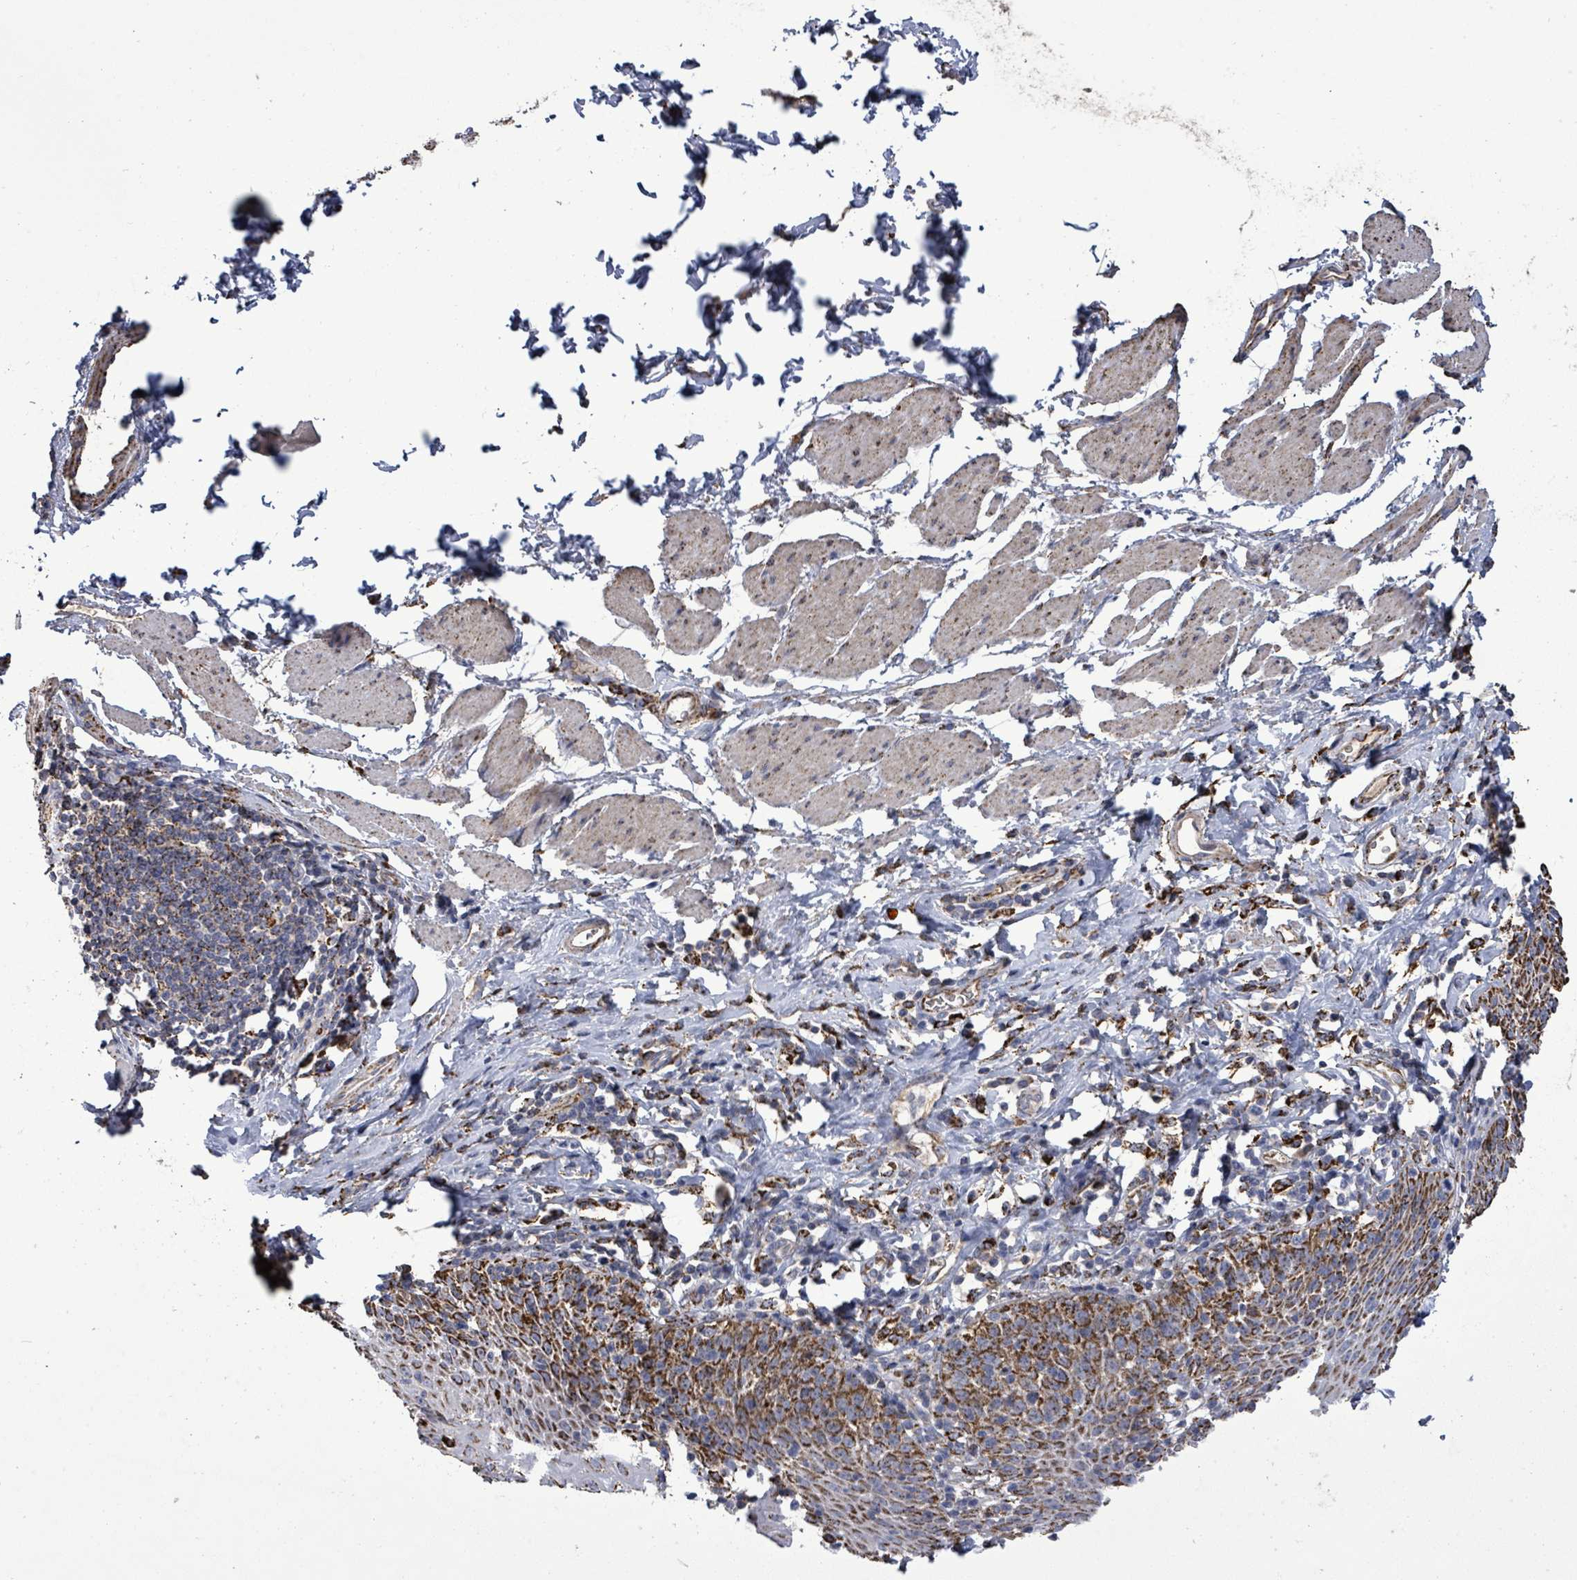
{"staining": {"intensity": "strong", "quantity": ">75%", "location": "cytoplasmic/membranous"}, "tissue": "esophagus", "cell_type": "Squamous epithelial cells", "image_type": "normal", "snomed": [{"axis": "morphology", "description": "Normal tissue, NOS"}, {"axis": "topography", "description": "Esophagus"}], "caption": "Human esophagus stained with a brown dye demonstrates strong cytoplasmic/membranous positive staining in about >75% of squamous epithelial cells.", "gene": "MTMR12", "patient": {"sex": "female", "age": 61}}